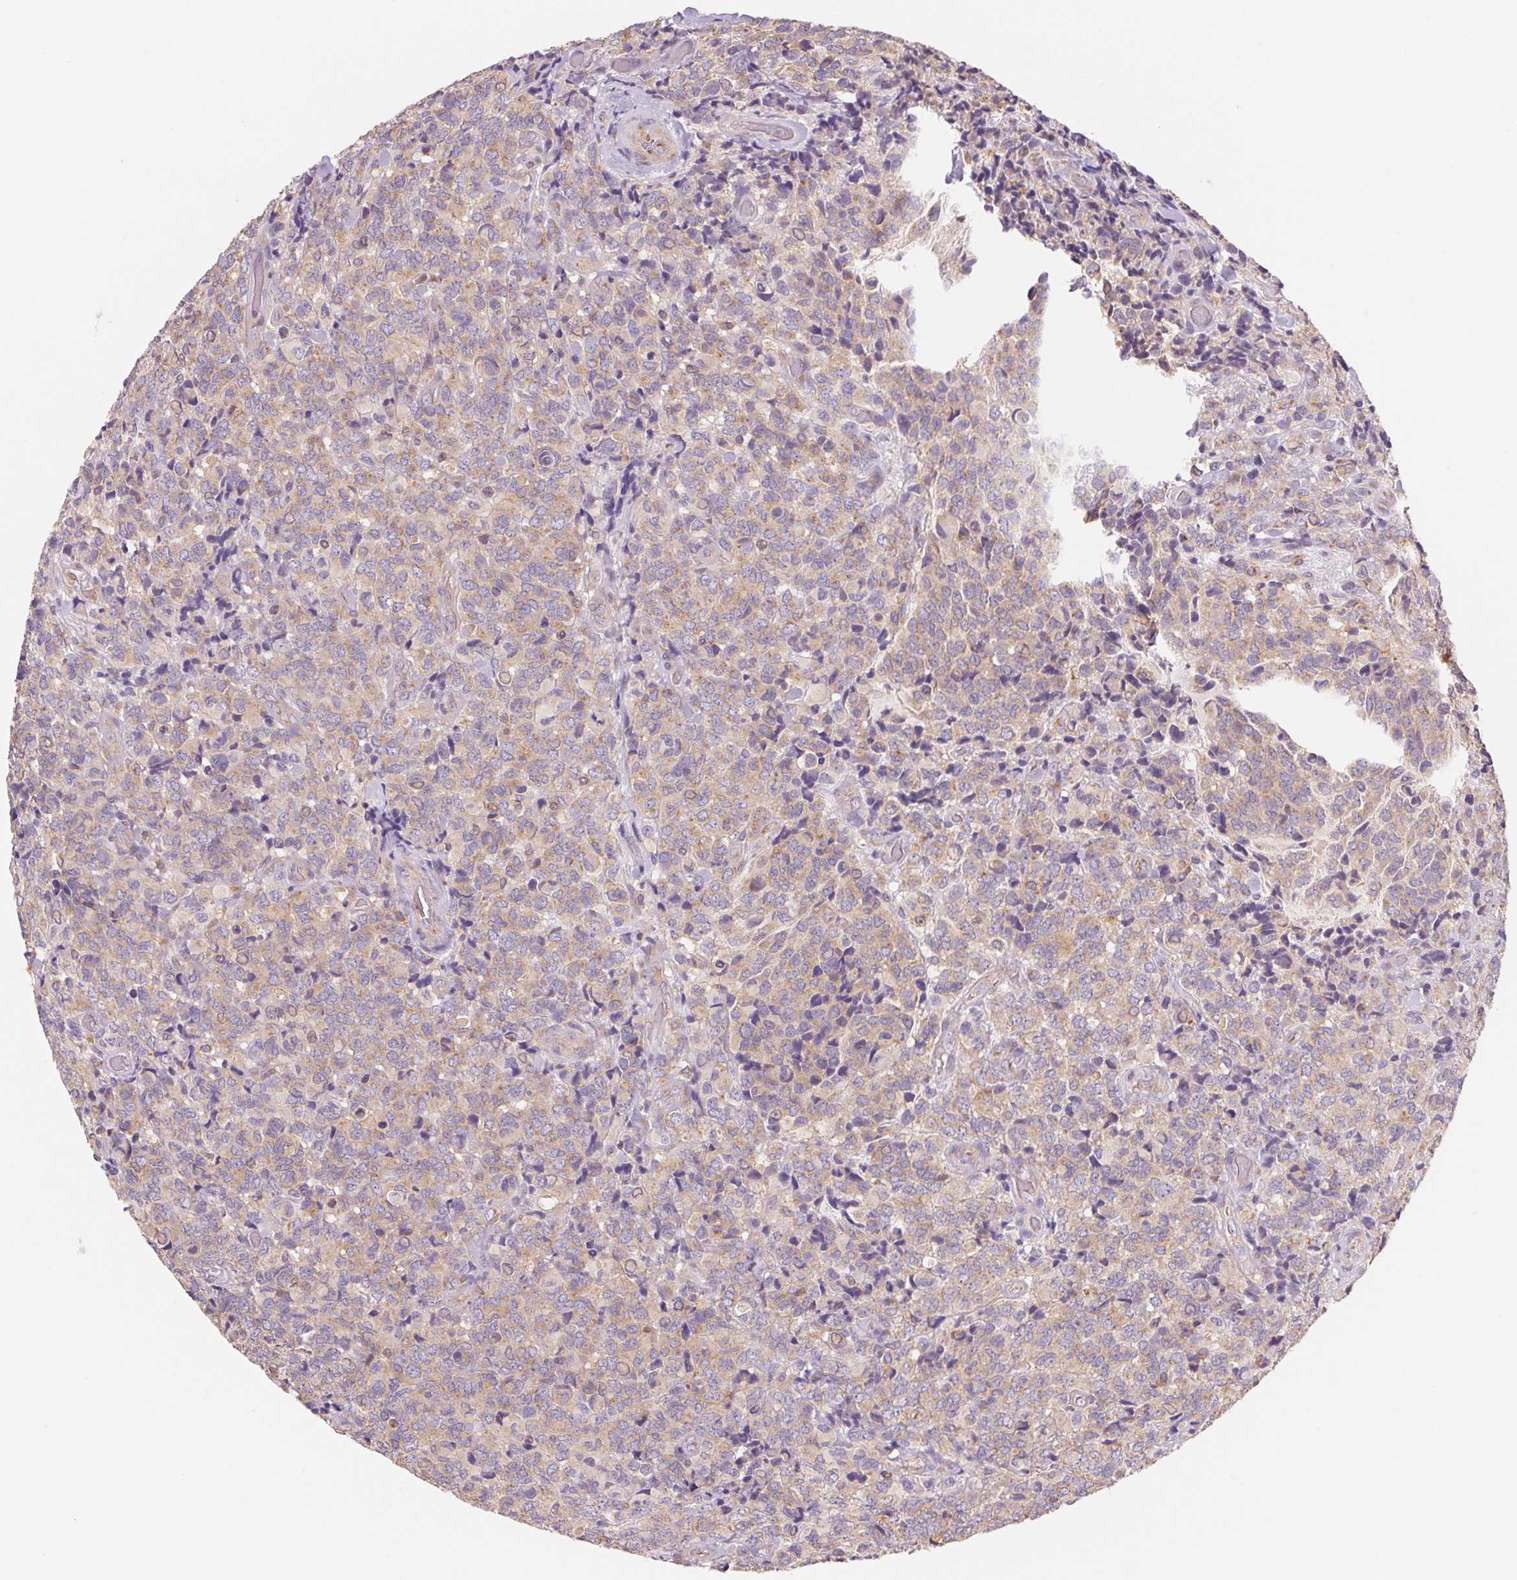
{"staining": {"intensity": "weak", "quantity": ">75%", "location": "cytoplasmic/membranous"}, "tissue": "glioma", "cell_type": "Tumor cells", "image_type": "cancer", "snomed": [{"axis": "morphology", "description": "Glioma, malignant, High grade"}, {"axis": "topography", "description": "Brain"}], "caption": "Glioma tissue exhibits weak cytoplasmic/membranous expression in about >75% of tumor cells, visualized by immunohistochemistry.", "gene": "RAB1A", "patient": {"sex": "male", "age": 39}}